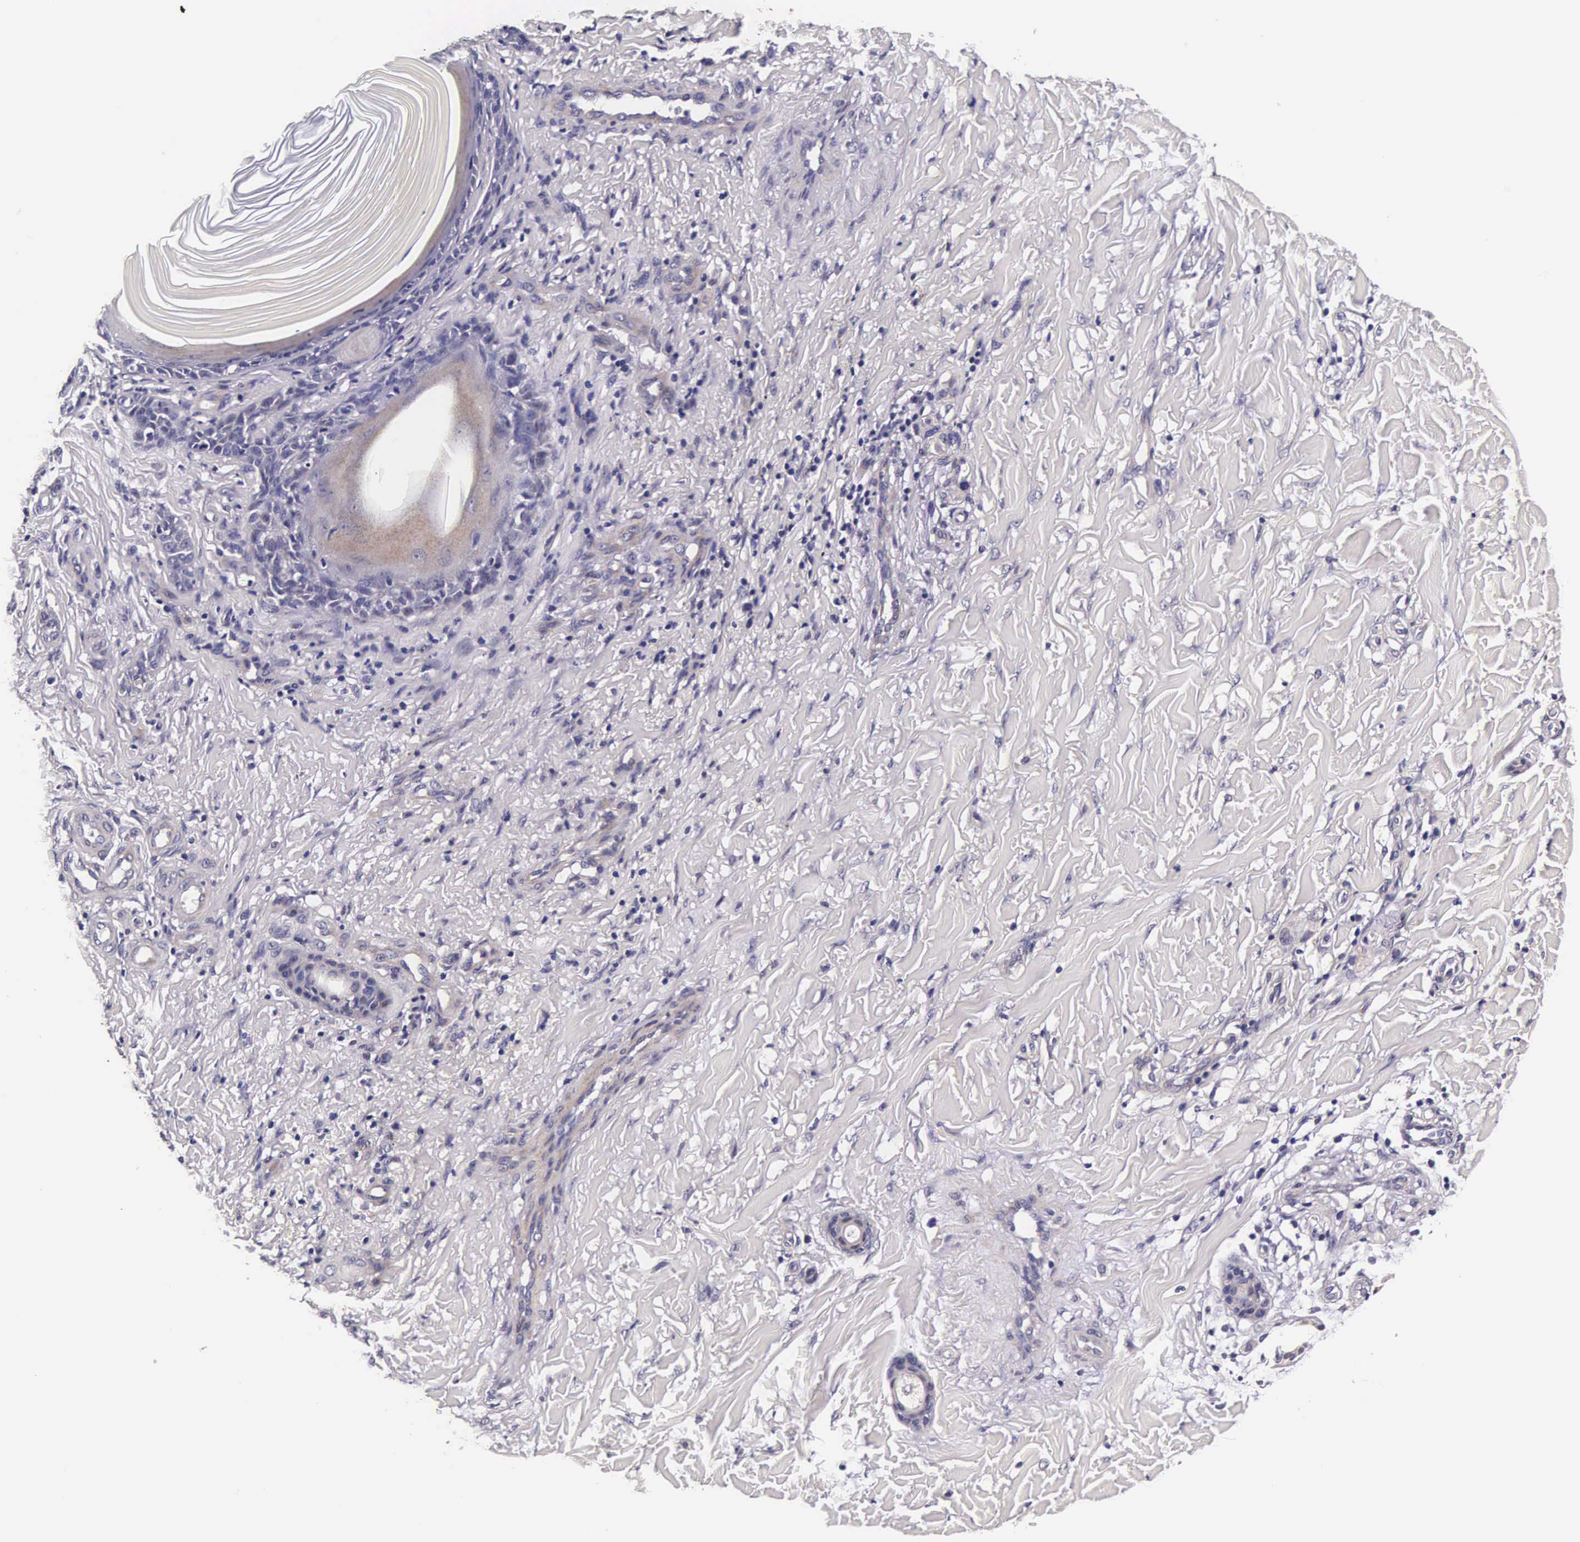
{"staining": {"intensity": "weak", "quantity": "<25%", "location": "cytoplasmic/membranous,nuclear"}, "tissue": "skin cancer", "cell_type": "Tumor cells", "image_type": "cancer", "snomed": [{"axis": "morphology", "description": "Normal tissue, NOS"}, {"axis": "morphology", "description": "Basal cell carcinoma"}, {"axis": "topography", "description": "Skin"}], "caption": "Immunohistochemistry image of neoplastic tissue: human skin basal cell carcinoma stained with DAB (3,3'-diaminobenzidine) demonstrates no significant protein staining in tumor cells.", "gene": "TECPR2", "patient": {"sex": "male", "age": 81}}